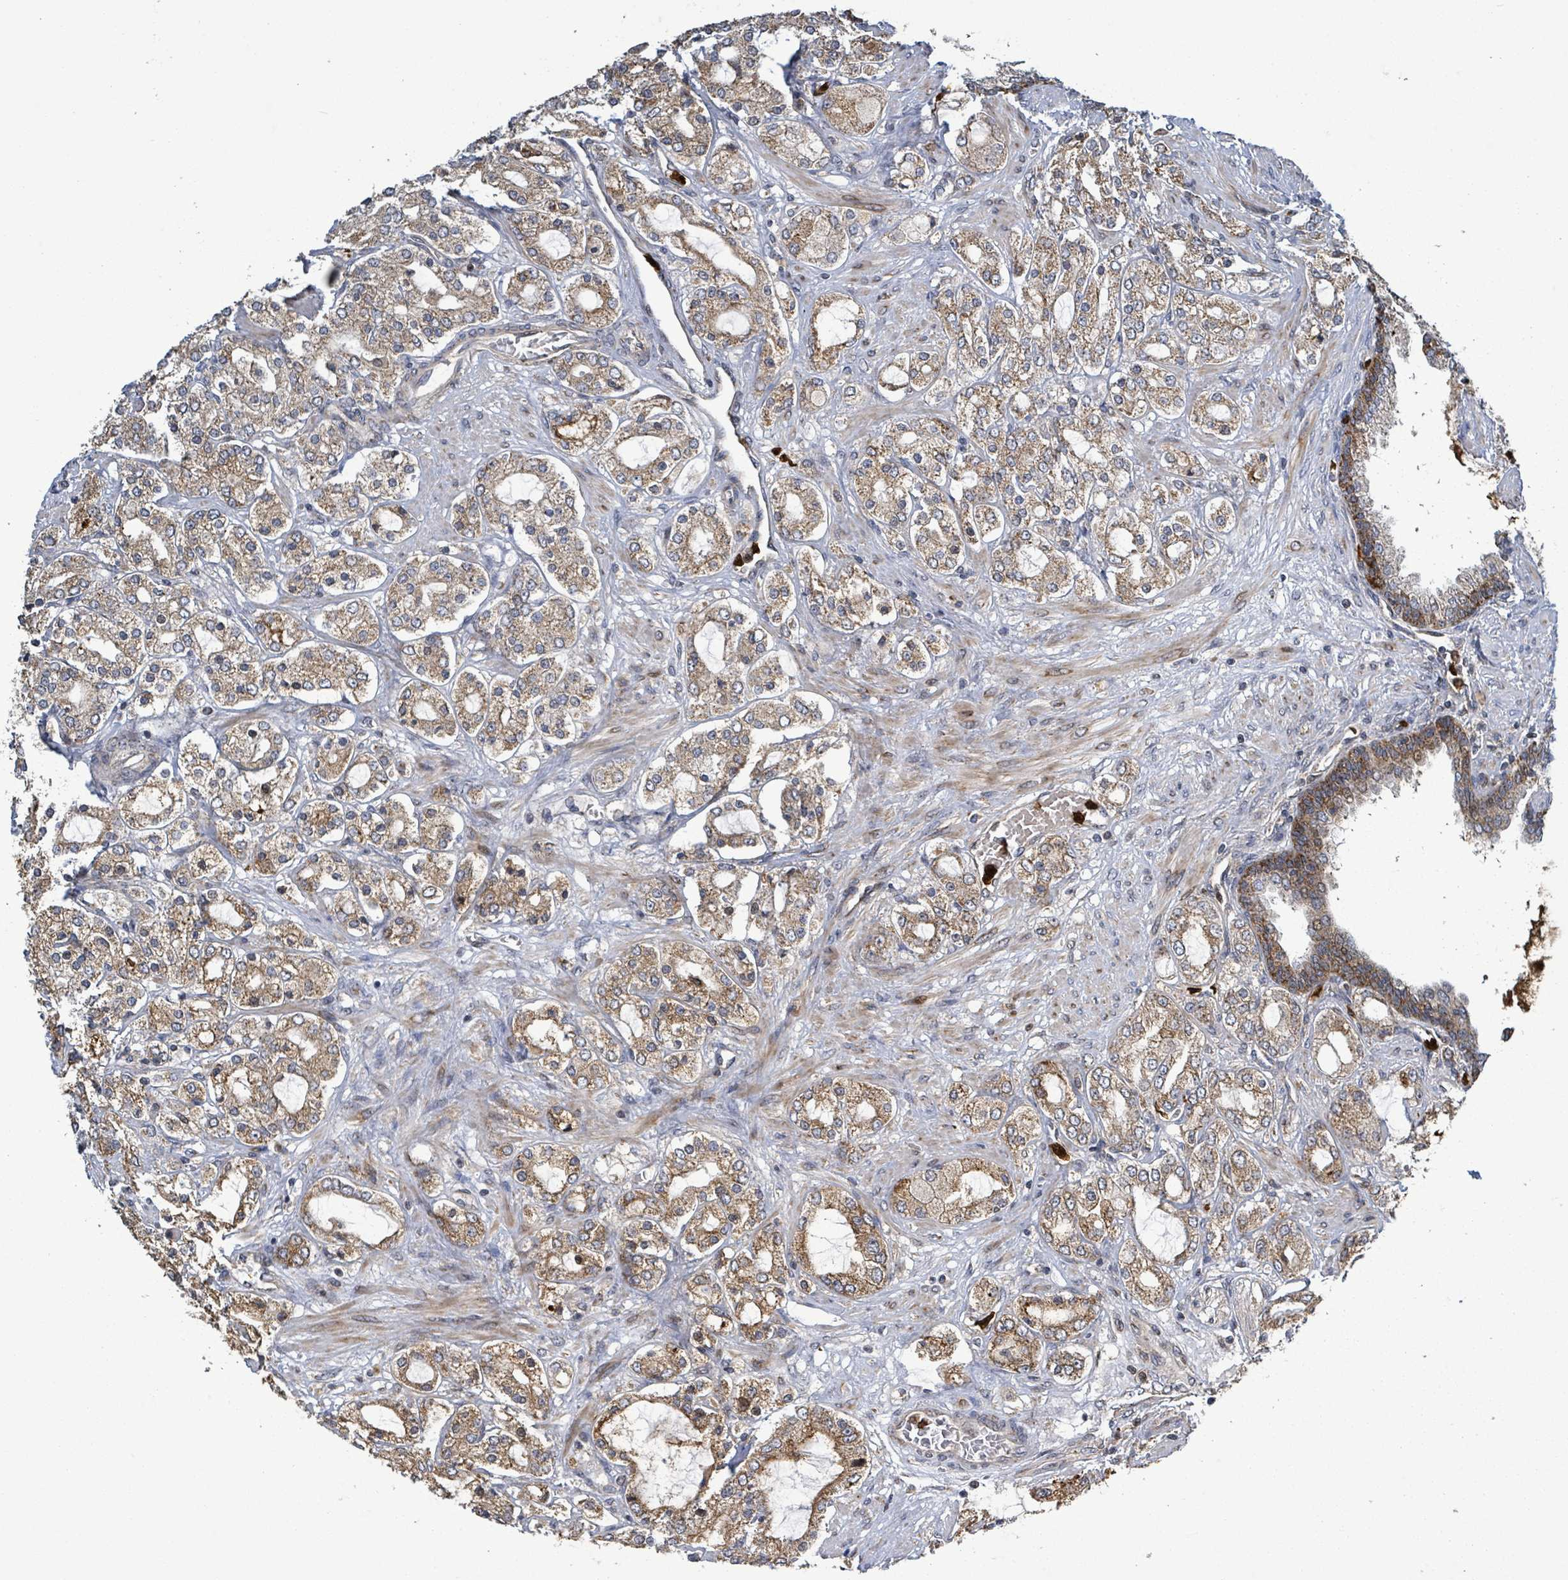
{"staining": {"intensity": "moderate", "quantity": ">75%", "location": "cytoplasmic/membranous"}, "tissue": "prostate cancer", "cell_type": "Tumor cells", "image_type": "cancer", "snomed": [{"axis": "morphology", "description": "Adenocarcinoma, High grade"}, {"axis": "topography", "description": "Prostate"}], "caption": "Human prostate cancer stained for a protein (brown) reveals moderate cytoplasmic/membranous positive positivity in approximately >75% of tumor cells.", "gene": "COQ6", "patient": {"sex": "male", "age": 64}}